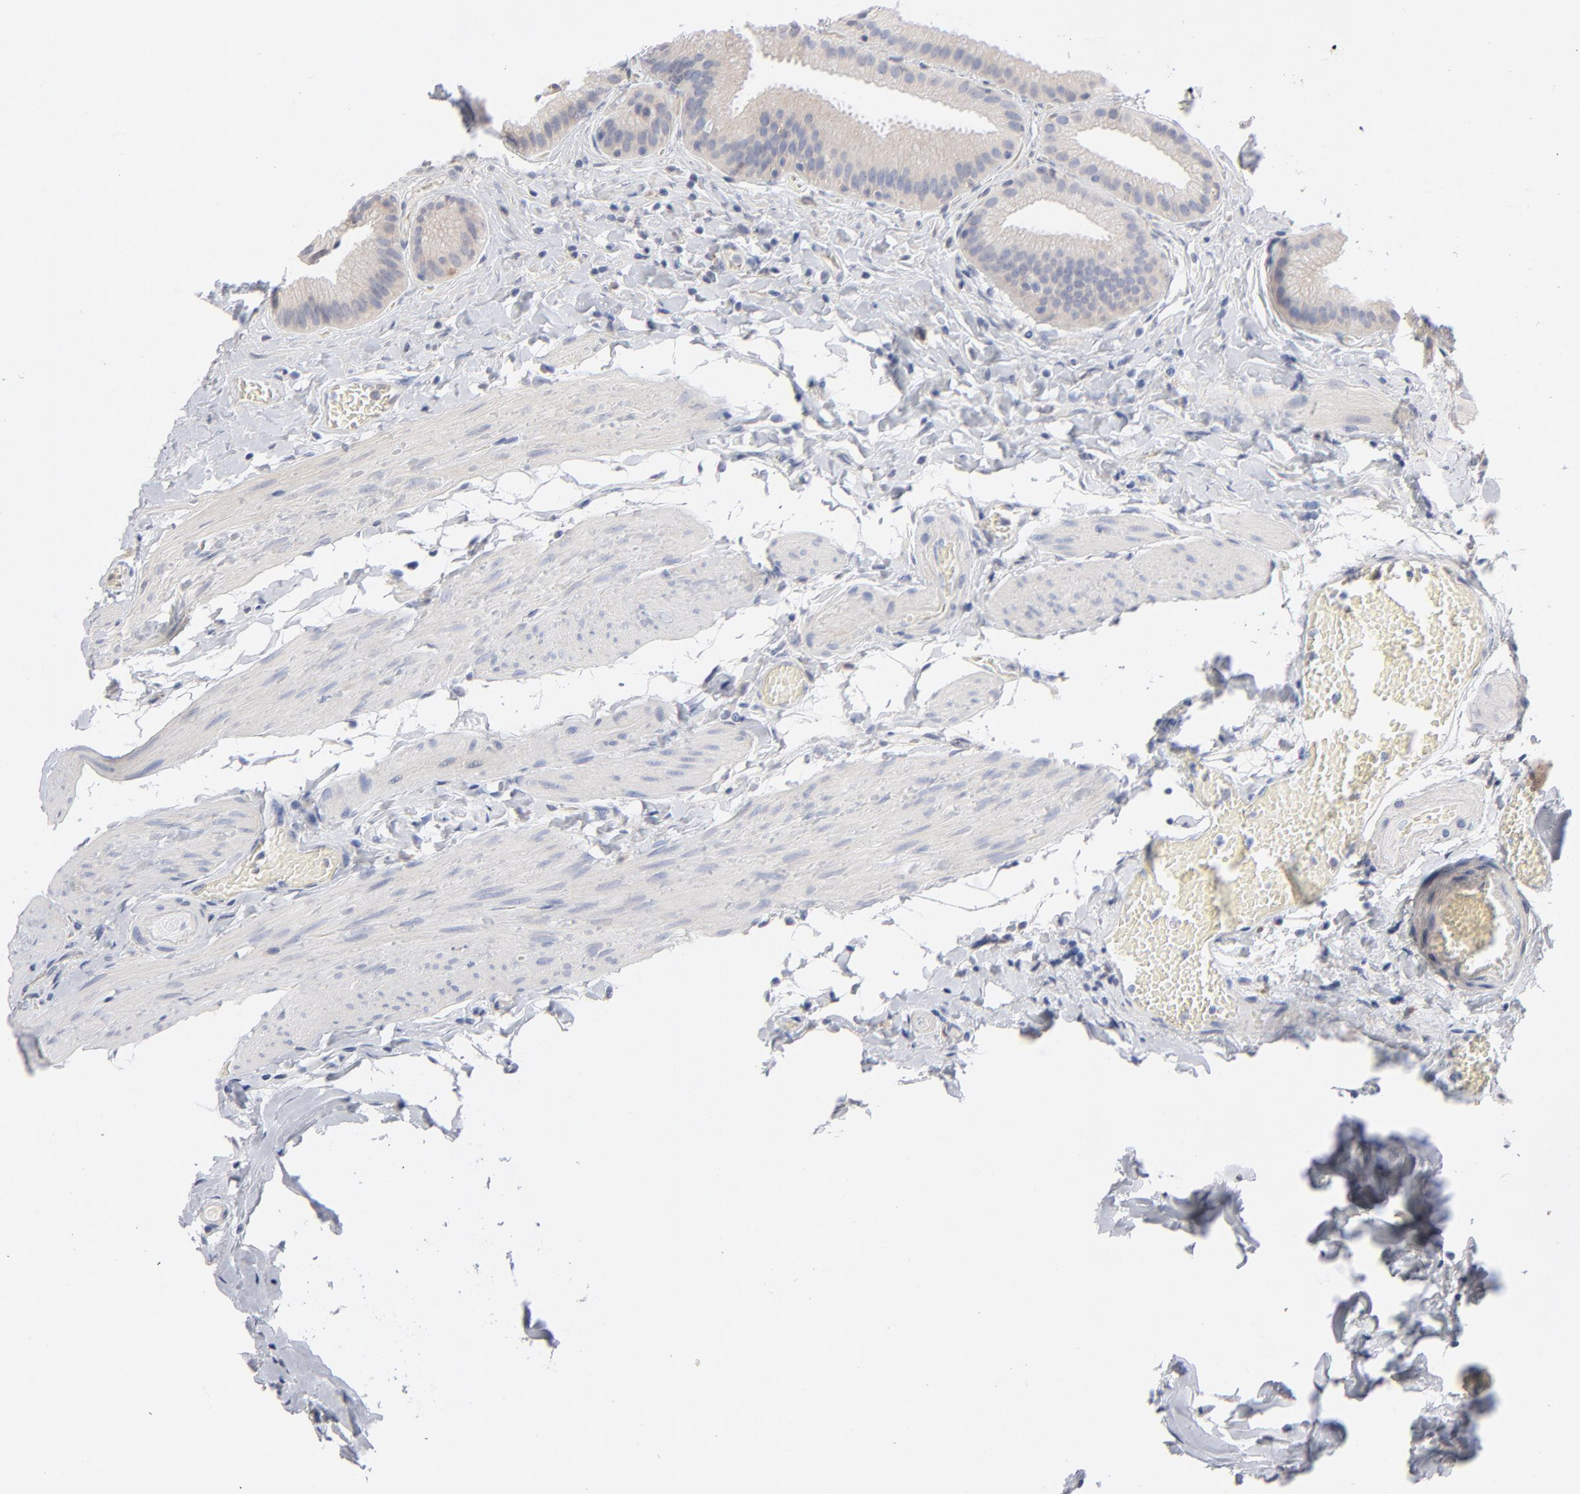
{"staining": {"intensity": "weak", "quantity": ">75%", "location": "cytoplasmic/membranous"}, "tissue": "gallbladder", "cell_type": "Glandular cells", "image_type": "normal", "snomed": [{"axis": "morphology", "description": "Normal tissue, NOS"}, {"axis": "topography", "description": "Gallbladder"}], "caption": "IHC (DAB) staining of benign human gallbladder demonstrates weak cytoplasmic/membranous protein positivity in approximately >75% of glandular cells.", "gene": "ARRB1", "patient": {"sex": "female", "age": 63}}